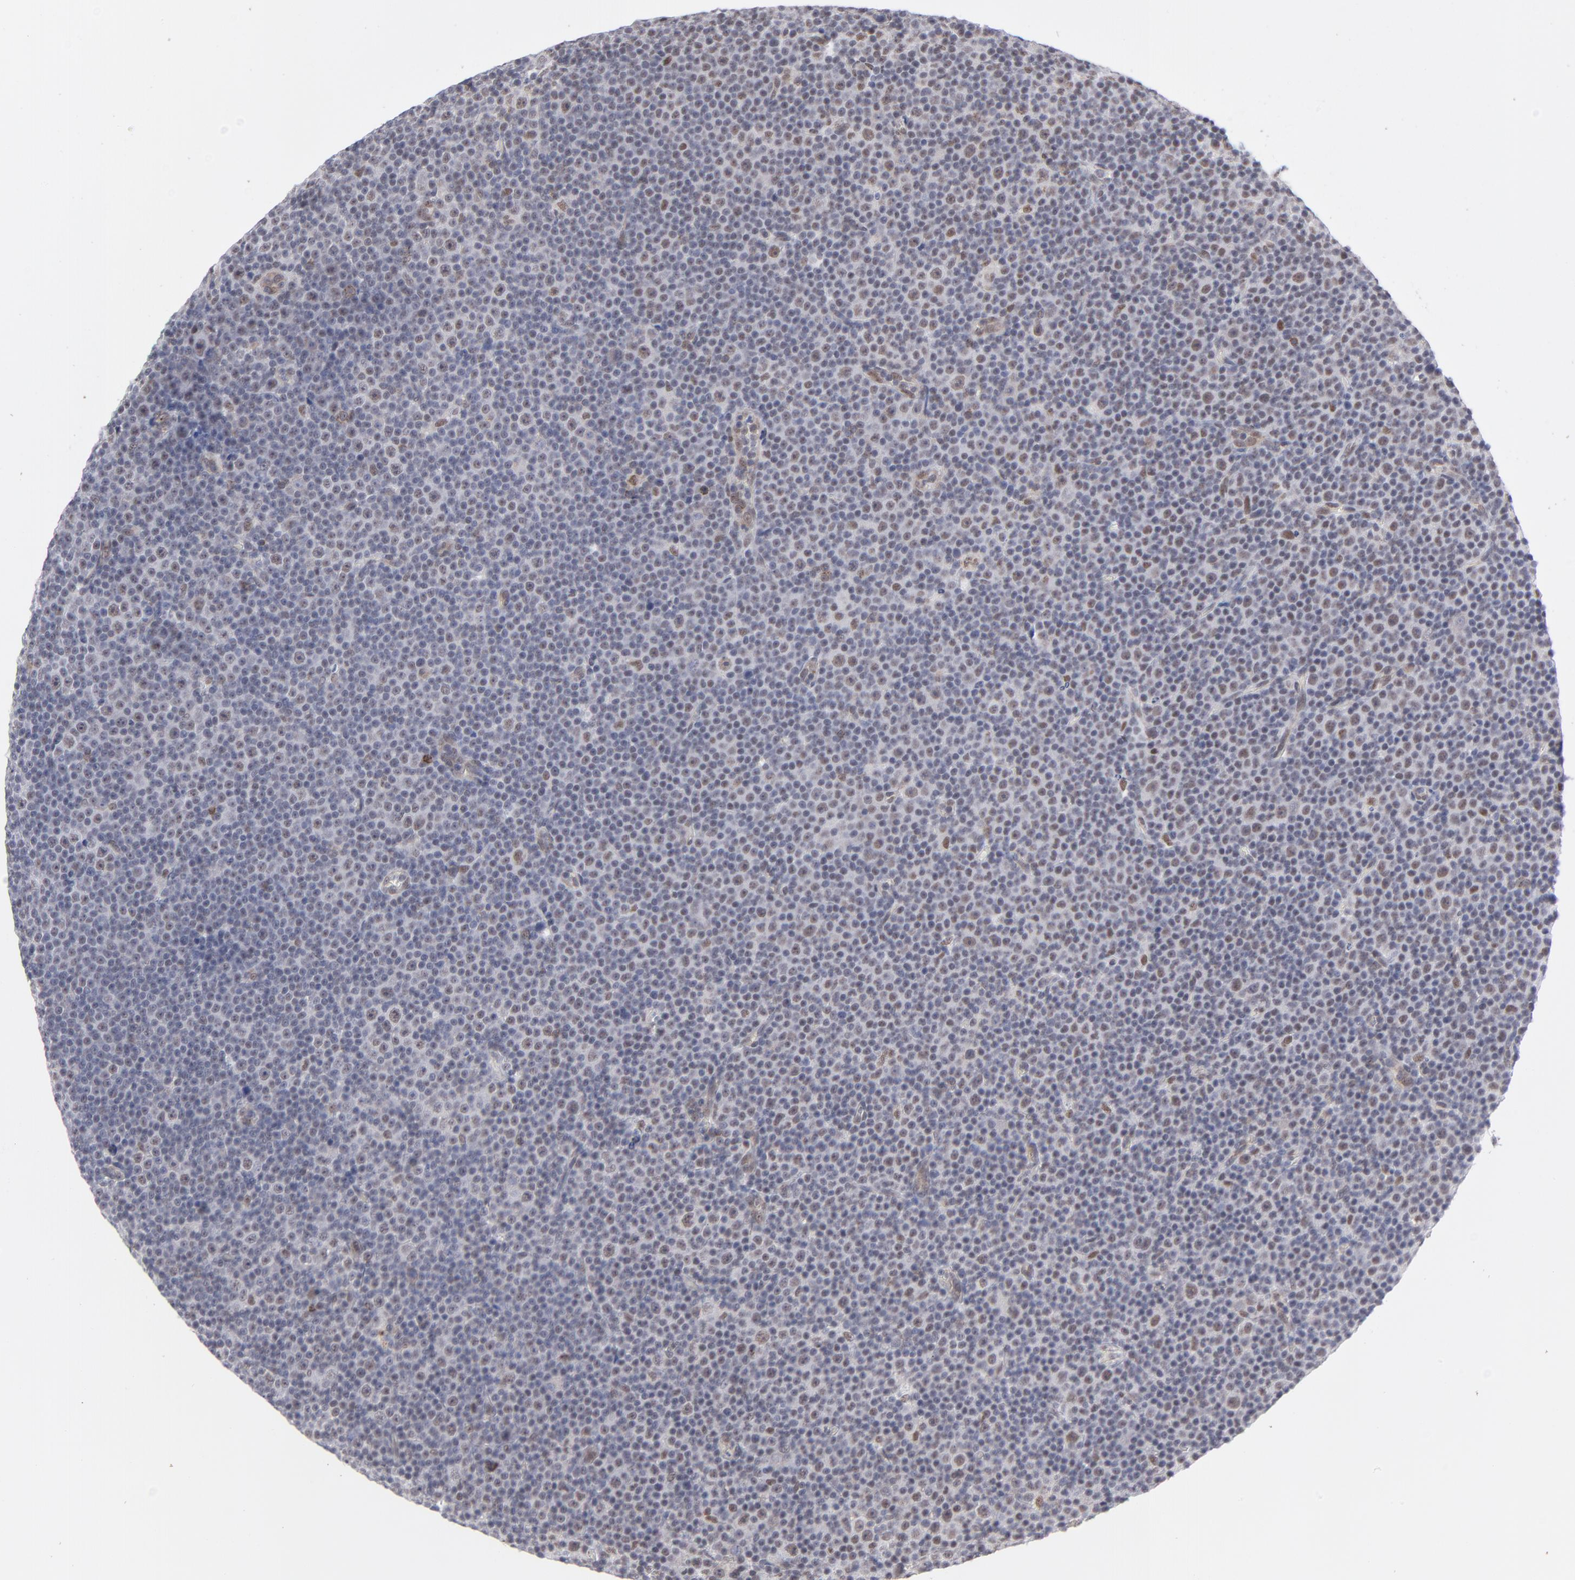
{"staining": {"intensity": "weak", "quantity": "25%-75%", "location": "nuclear"}, "tissue": "lymphoma", "cell_type": "Tumor cells", "image_type": "cancer", "snomed": [{"axis": "morphology", "description": "Malignant lymphoma, non-Hodgkin's type, Low grade"}, {"axis": "topography", "description": "Lymph node"}], "caption": "Protein staining of low-grade malignant lymphoma, non-Hodgkin's type tissue reveals weak nuclear expression in about 25%-75% of tumor cells.", "gene": "NBN", "patient": {"sex": "female", "age": 67}}